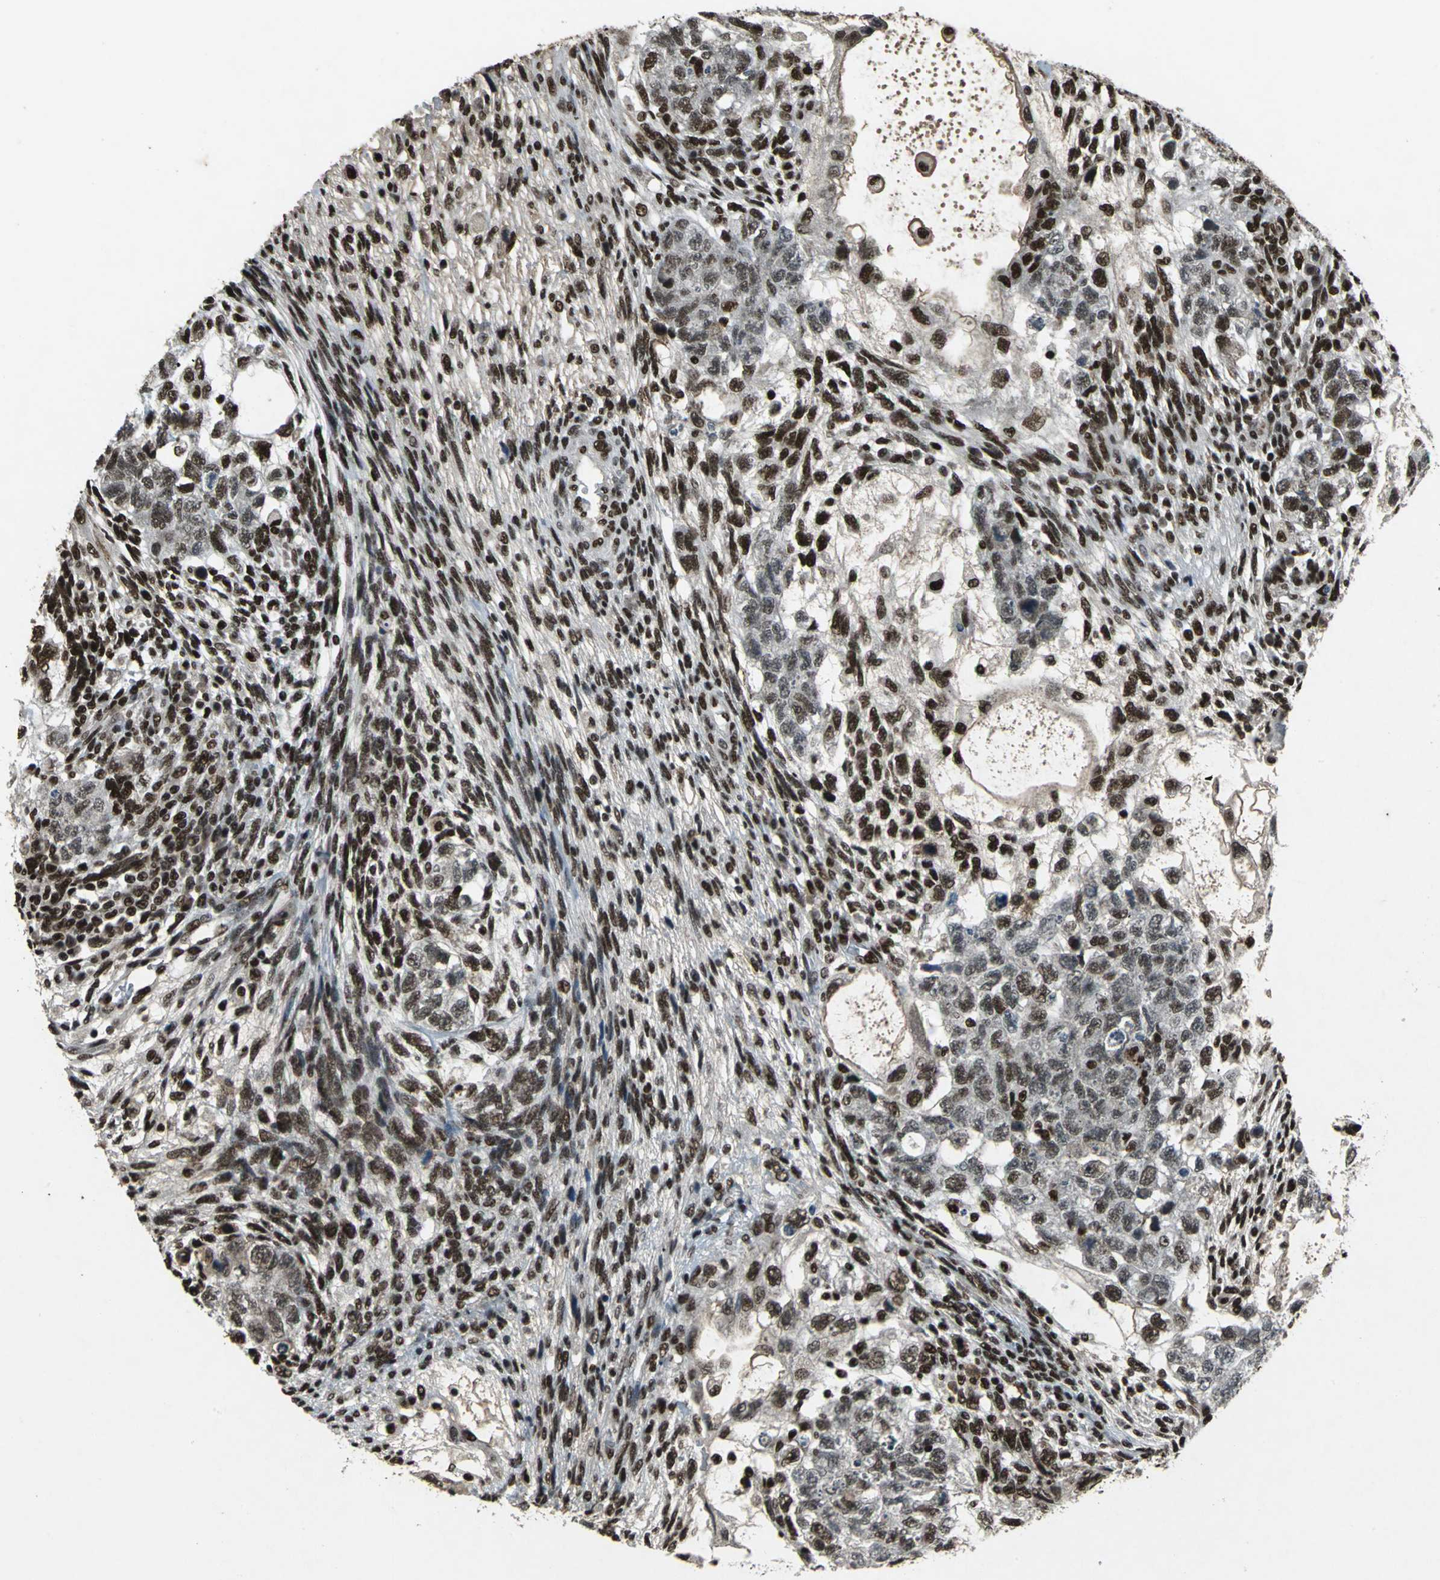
{"staining": {"intensity": "moderate", "quantity": ">75%", "location": "nuclear"}, "tissue": "testis cancer", "cell_type": "Tumor cells", "image_type": "cancer", "snomed": [{"axis": "morphology", "description": "Normal tissue, NOS"}, {"axis": "morphology", "description": "Carcinoma, Embryonal, NOS"}, {"axis": "topography", "description": "Testis"}], "caption": "This histopathology image demonstrates immunohistochemistry staining of human testis embryonal carcinoma, with medium moderate nuclear positivity in approximately >75% of tumor cells.", "gene": "MTA2", "patient": {"sex": "male", "age": 36}}